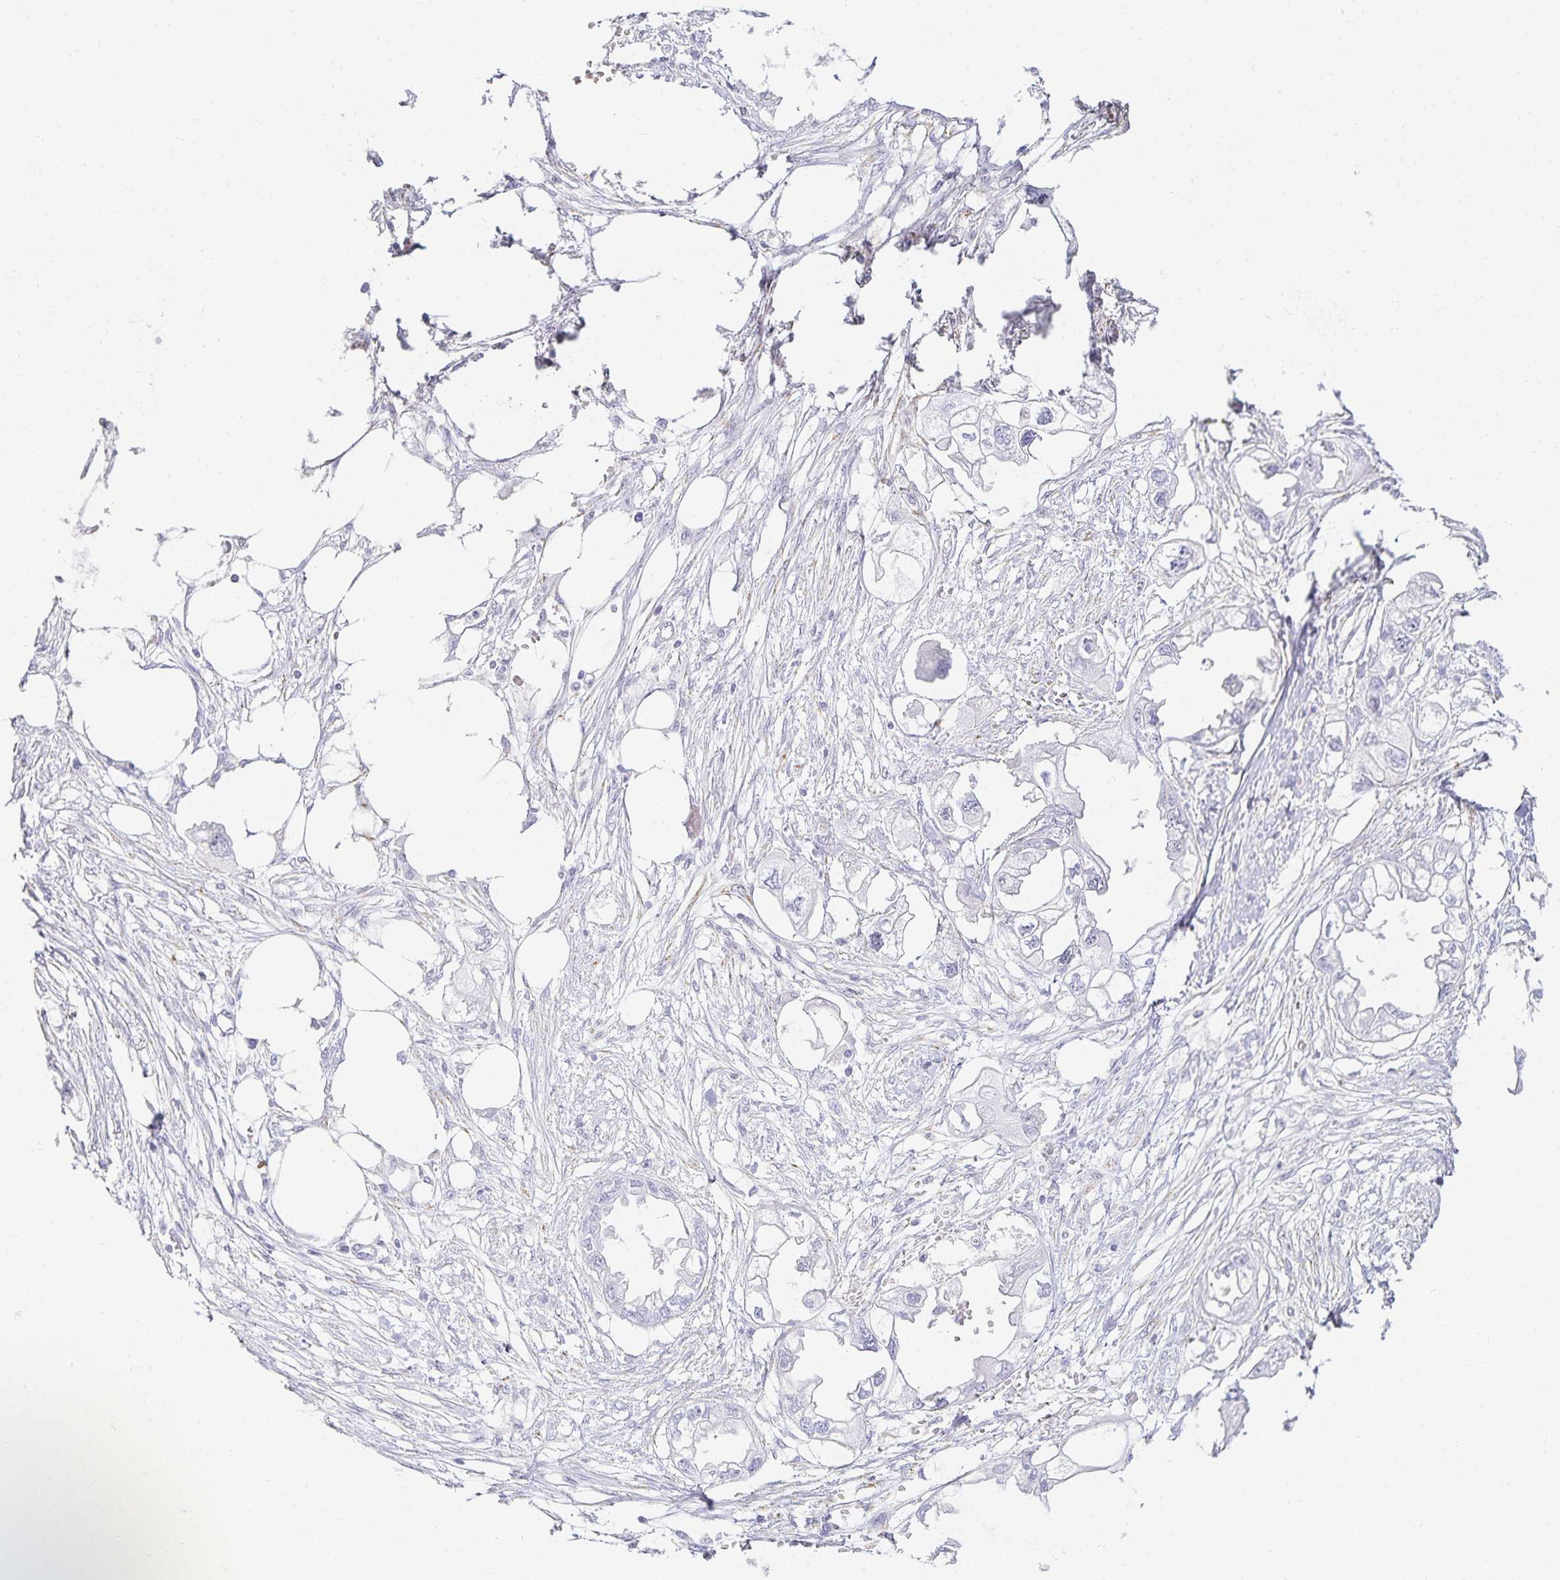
{"staining": {"intensity": "negative", "quantity": "none", "location": "none"}, "tissue": "endometrial cancer", "cell_type": "Tumor cells", "image_type": "cancer", "snomed": [{"axis": "morphology", "description": "Adenocarcinoma, NOS"}, {"axis": "morphology", "description": "Adenocarcinoma, metastatic, NOS"}, {"axis": "topography", "description": "Adipose tissue"}, {"axis": "topography", "description": "Endometrium"}], "caption": "IHC photomicrograph of neoplastic tissue: human endometrial cancer (adenocarcinoma) stained with DAB exhibits no significant protein staining in tumor cells.", "gene": "GP2", "patient": {"sex": "female", "age": 67}}